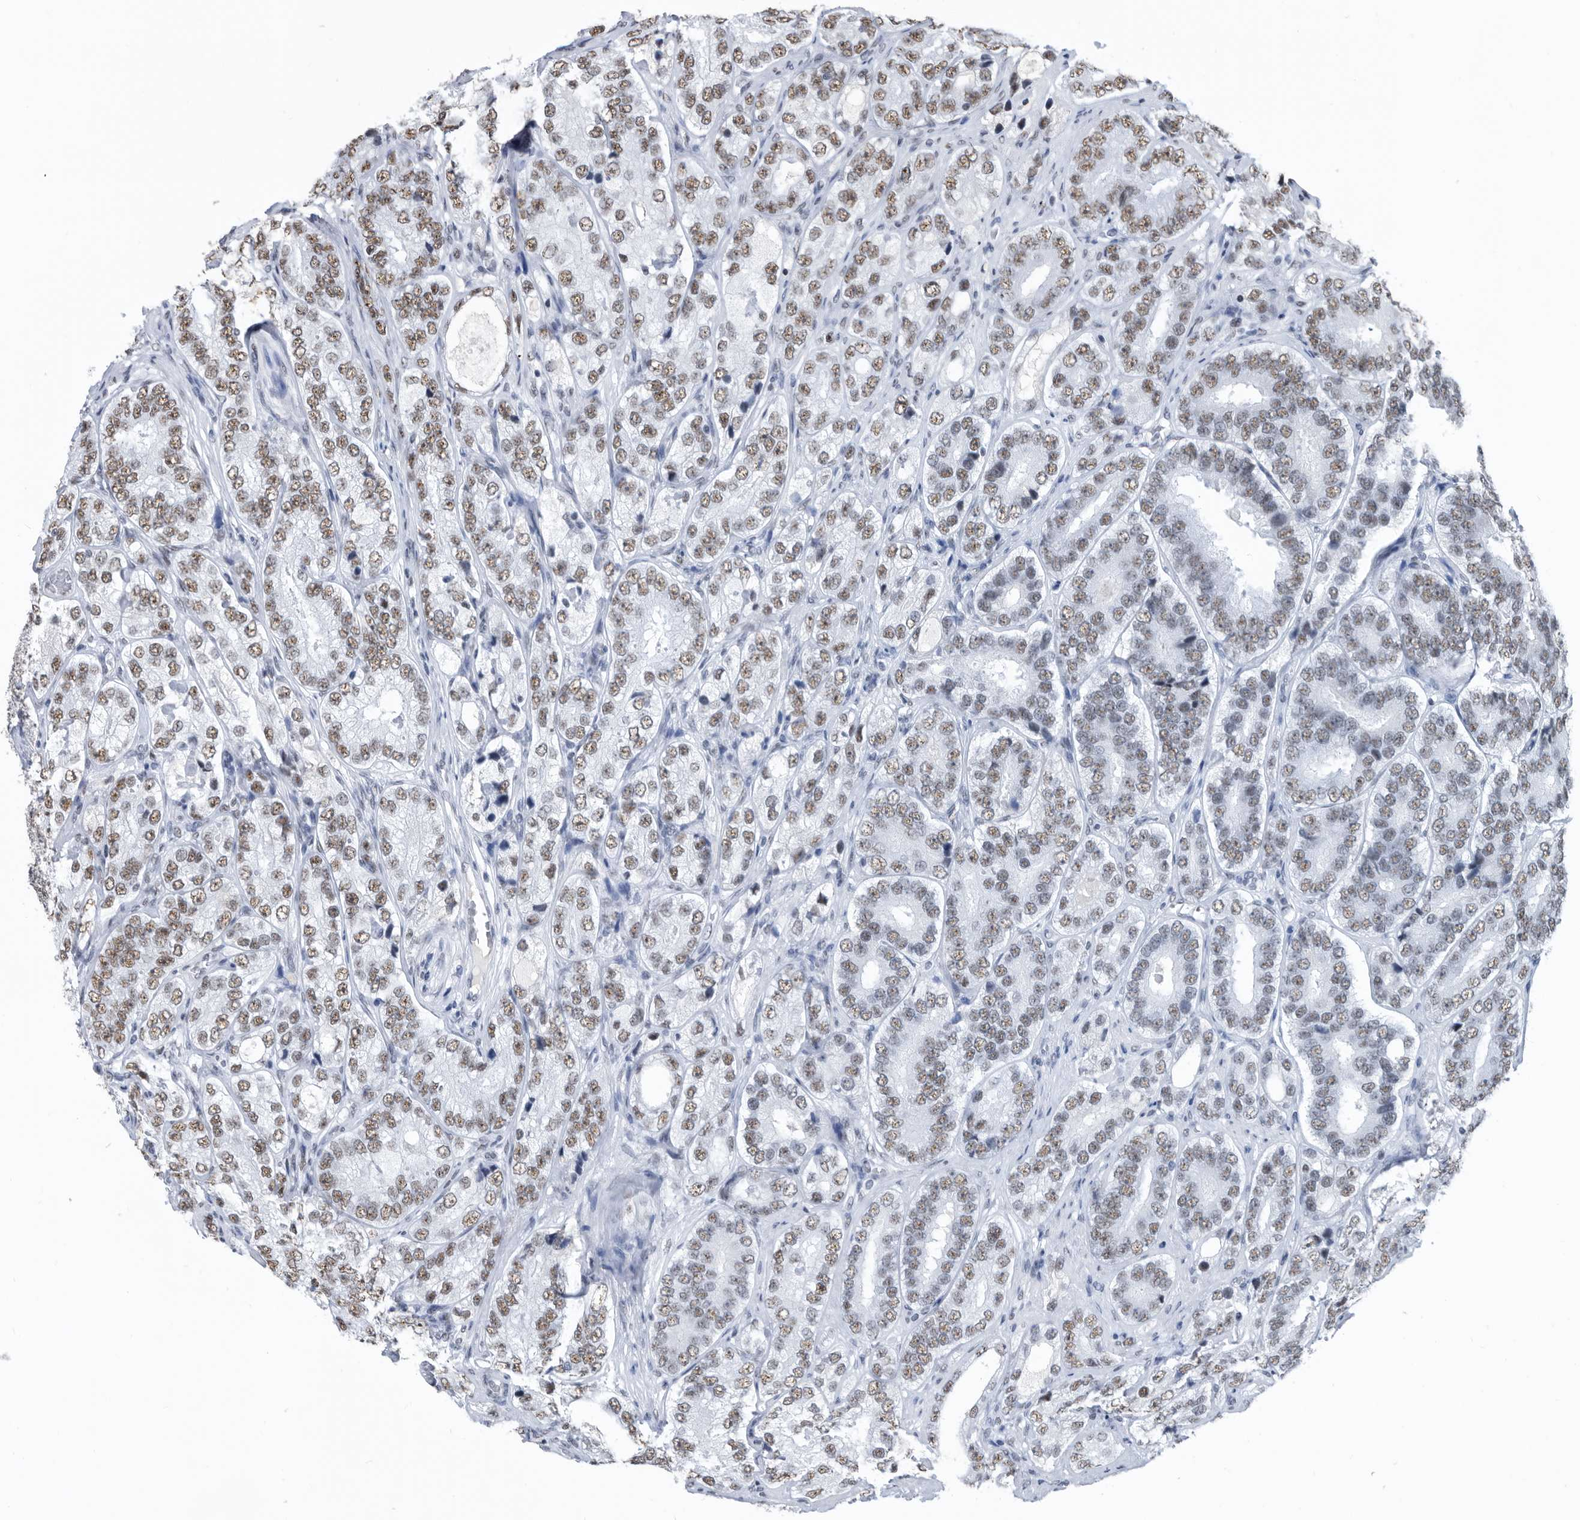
{"staining": {"intensity": "moderate", "quantity": "25%-75%", "location": "nuclear"}, "tissue": "prostate cancer", "cell_type": "Tumor cells", "image_type": "cancer", "snomed": [{"axis": "morphology", "description": "Adenocarcinoma, High grade"}, {"axis": "topography", "description": "Prostate"}], "caption": "High-grade adenocarcinoma (prostate) stained with immunohistochemistry demonstrates moderate nuclear expression in approximately 25%-75% of tumor cells.", "gene": "SF3A1", "patient": {"sex": "male", "age": 56}}